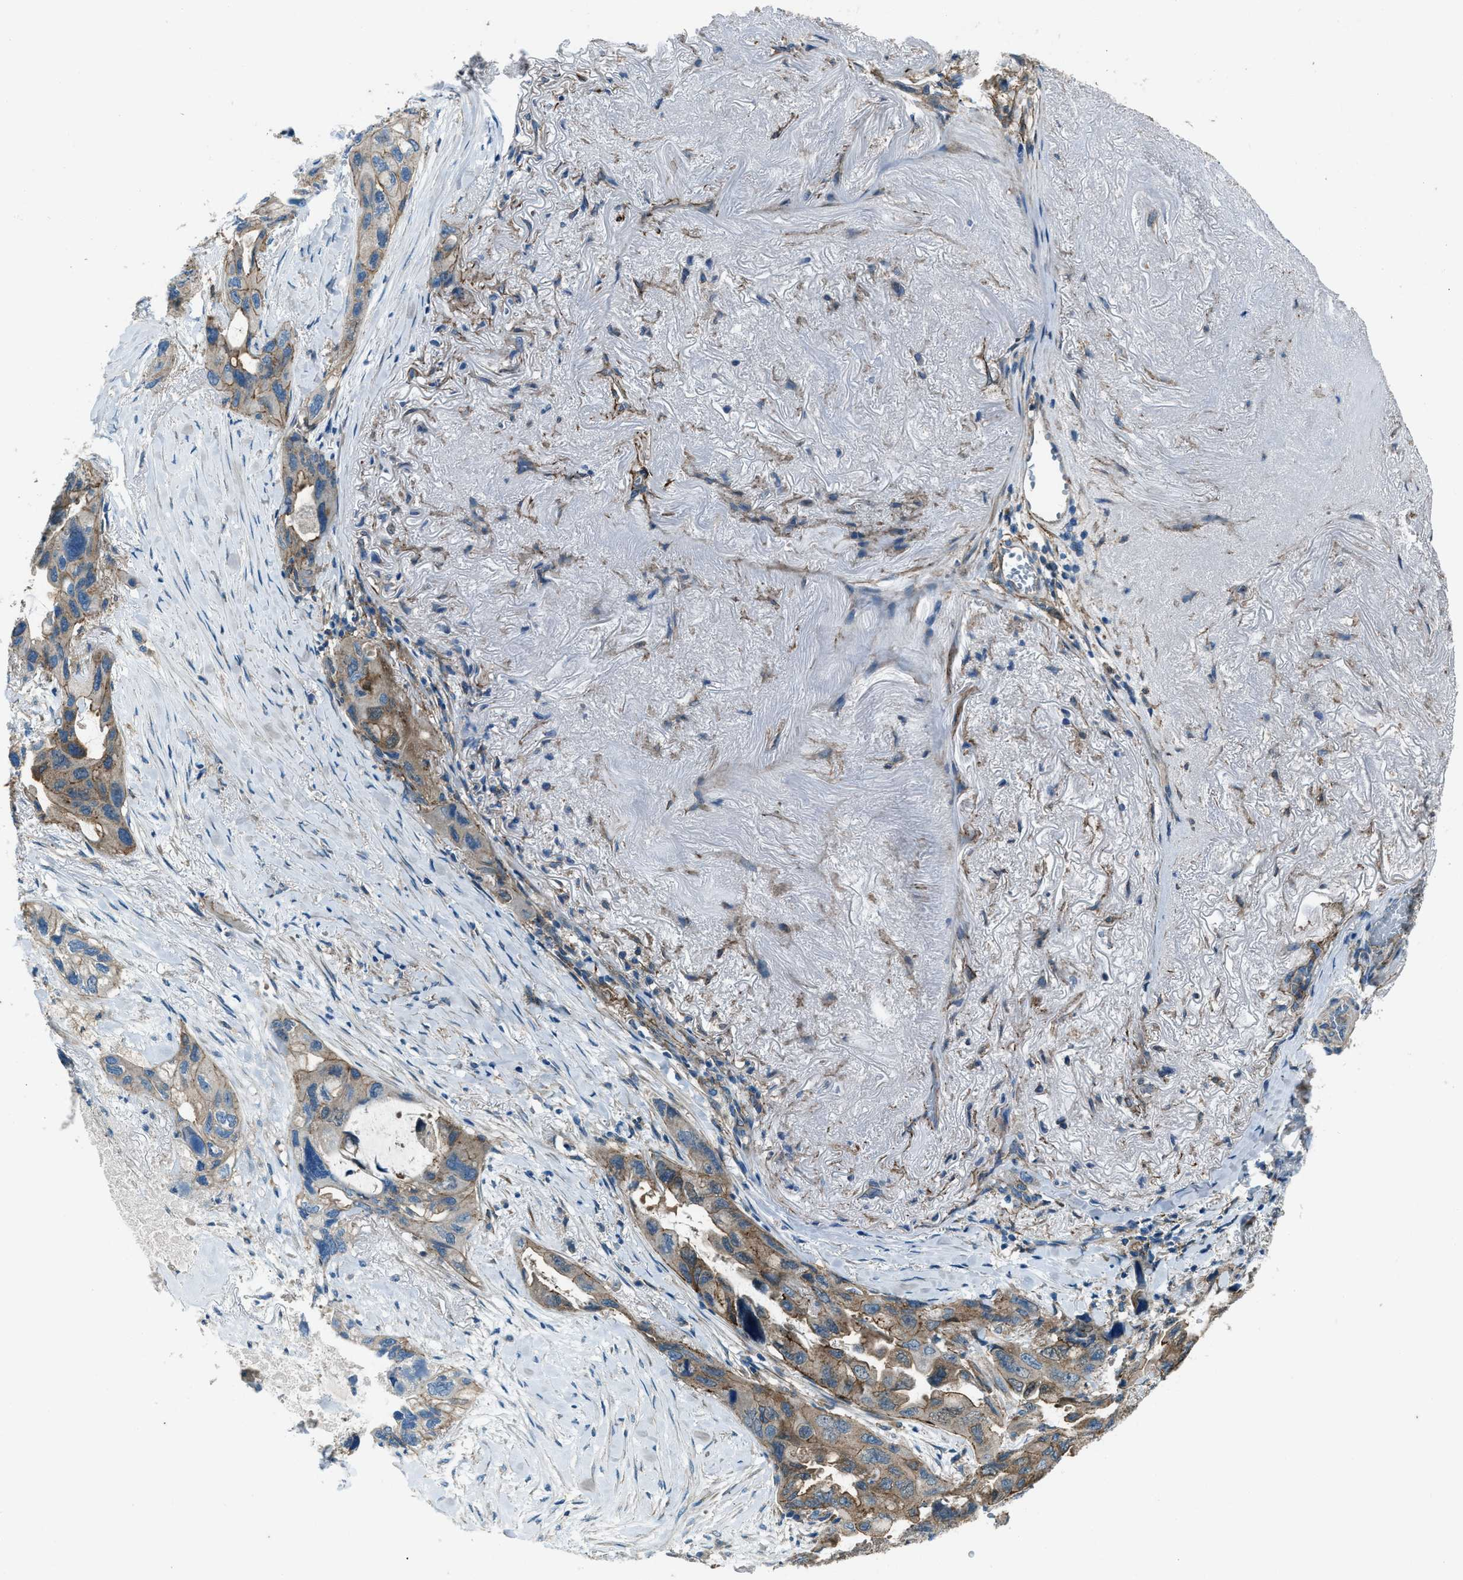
{"staining": {"intensity": "moderate", "quantity": "25%-75%", "location": "cytoplasmic/membranous"}, "tissue": "lung cancer", "cell_type": "Tumor cells", "image_type": "cancer", "snomed": [{"axis": "morphology", "description": "Squamous cell carcinoma, NOS"}, {"axis": "topography", "description": "Lung"}], "caption": "A brown stain highlights moderate cytoplasmic/membranous positivity of a protein in human squamous cell carcinoma (lung) tumor cells.", "gene": "SVIL", "patient": {"sex": "female", "age": 73}}